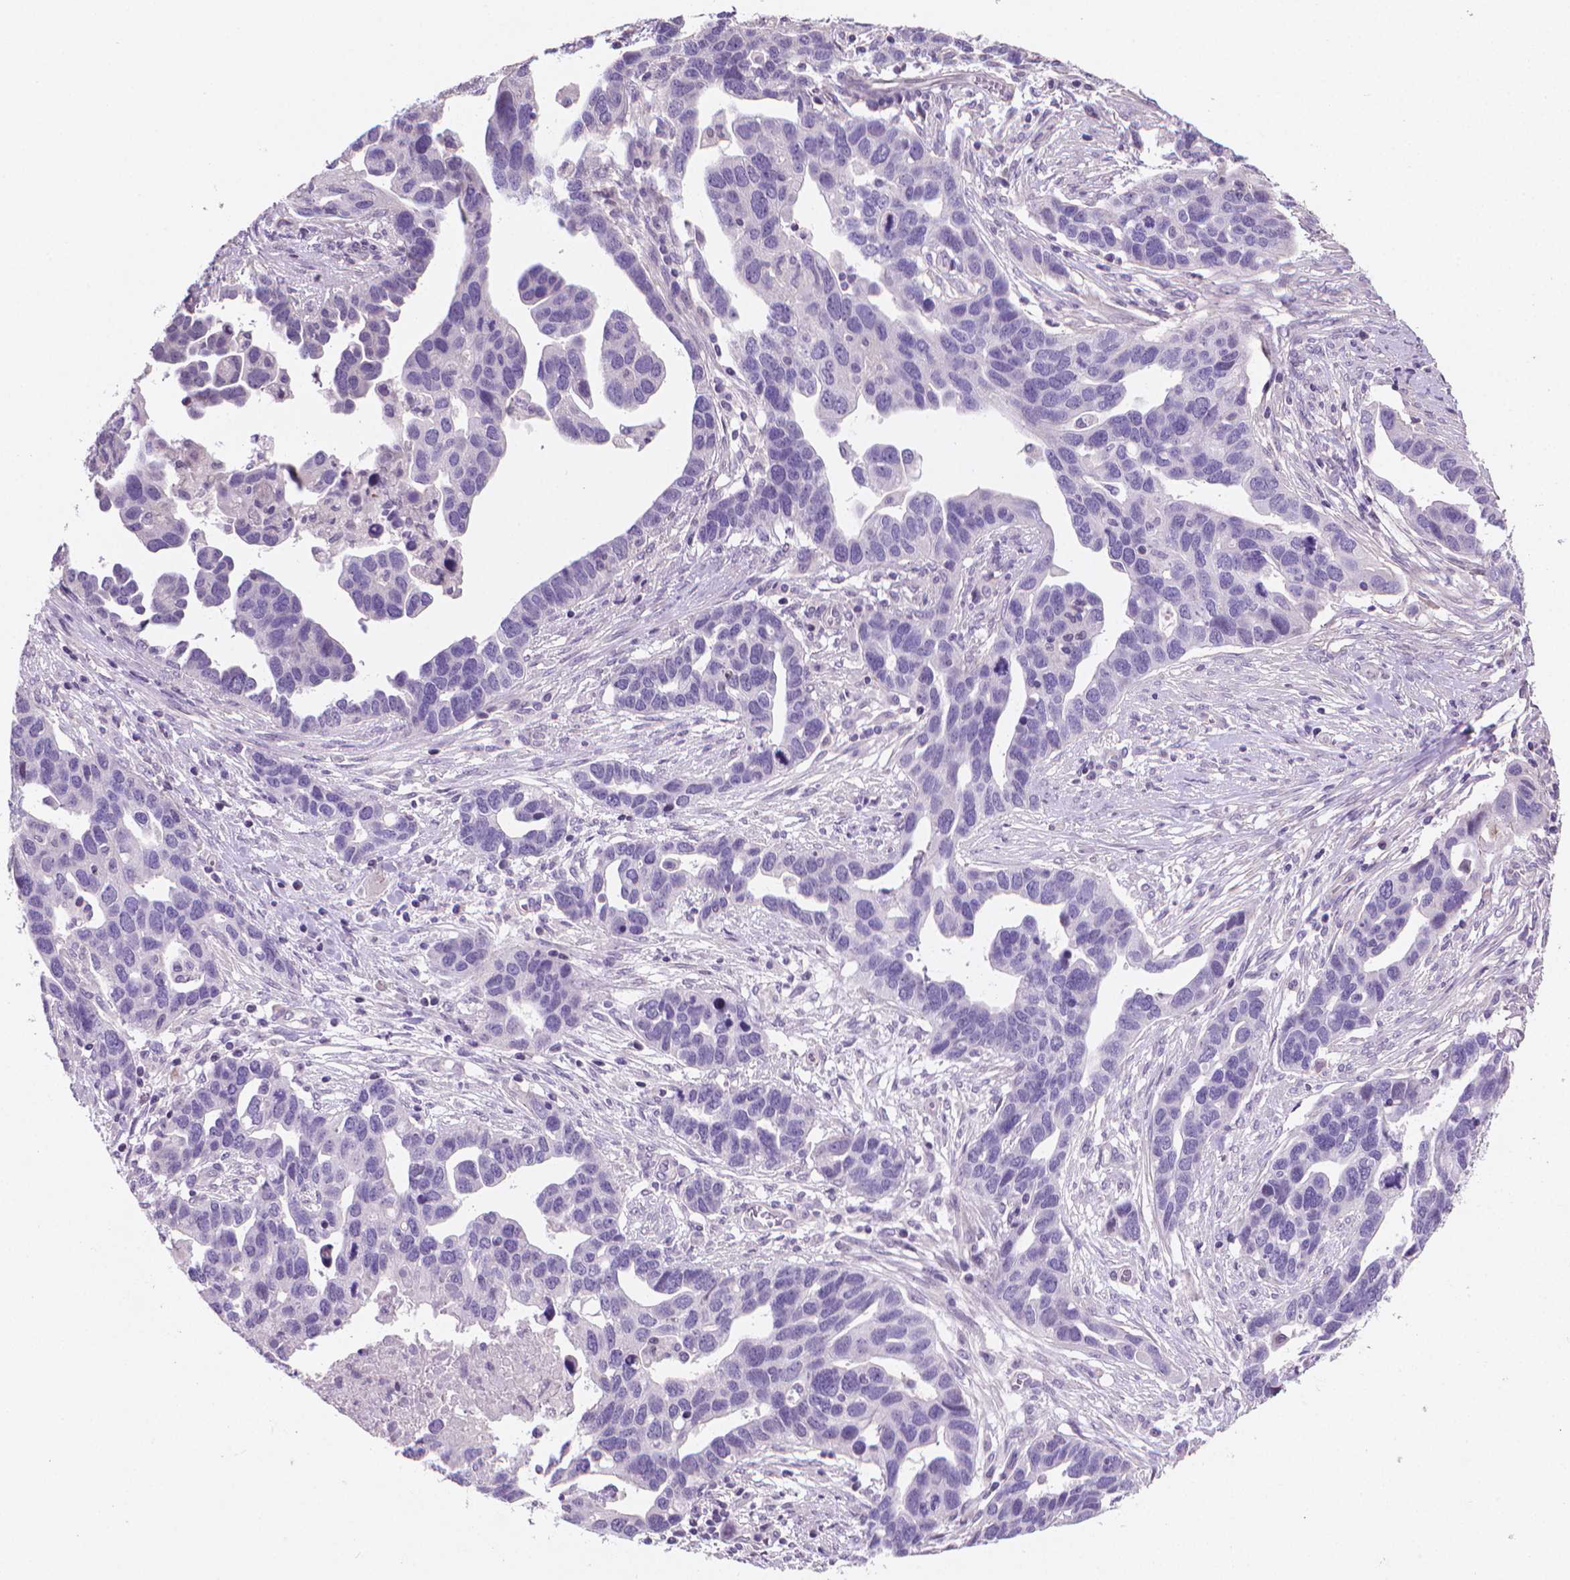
{"staining": {"intensity": "negative", "quantity": "none", "location": "none"}, "tissue": "ovarian cancer", "cell_type": "Tumor cells", "image_type": "cancer", "snomed": [{"axis": "morphology", "description": "Cystadenocarcinoma, serous, NOS"}, {"axis": "topography", "description": "Ovary"}], "caption": "There is no significant staining in tumor cells of serous cystadenocarcinoma (ovarian).", "gene": "CLXN", "patient": {"sex": "female", "age": 54}}